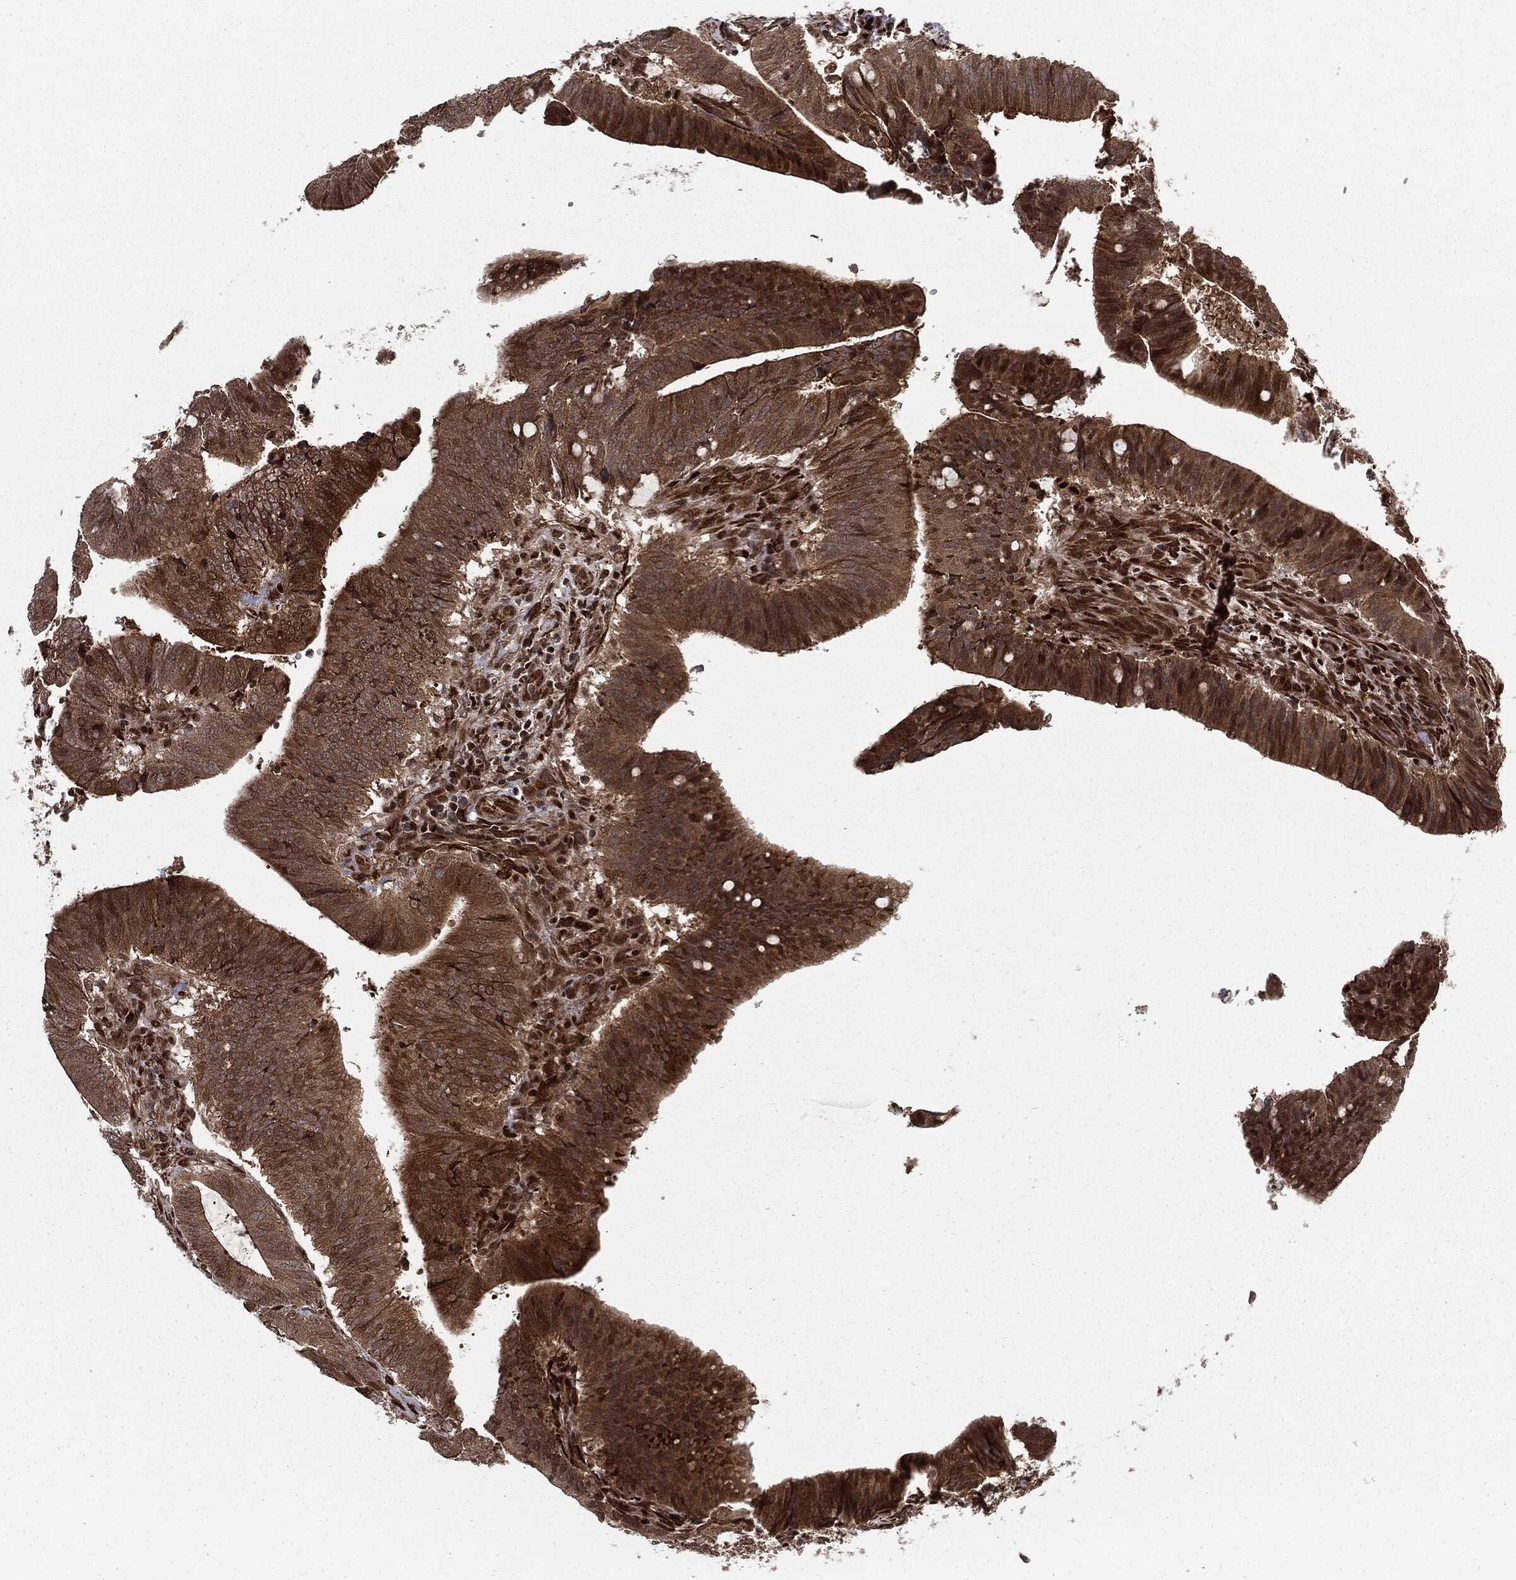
{"staining": {"intensity": "moderate", "quantity": ">75%", "location": "cytoplasmic/membranous,nuclear"}, "tissue": "colorectal cancer", "cell_type": "Tumor cells", "image_type": "cancer", "snomed": [{"axis": "morphology", "description": "Adenocarcinoma, NOS"}, {"axis": "topography", "description": "Colon"}], "caption": "Immunohistochemistry histopathology image of neoplastic tissue: human colorectal cancer (adenocarcinoma) stained using immunohistochemistry shows medium levels of moderate protein expression localized specifically in the cytoplasmic/membranous and nuclear of tumor cells, appearing as a cytoplasmic/membranous and nuclear brown color.", "gene": "RANBP9", "patient": {"sex": "female", "age": 43}}